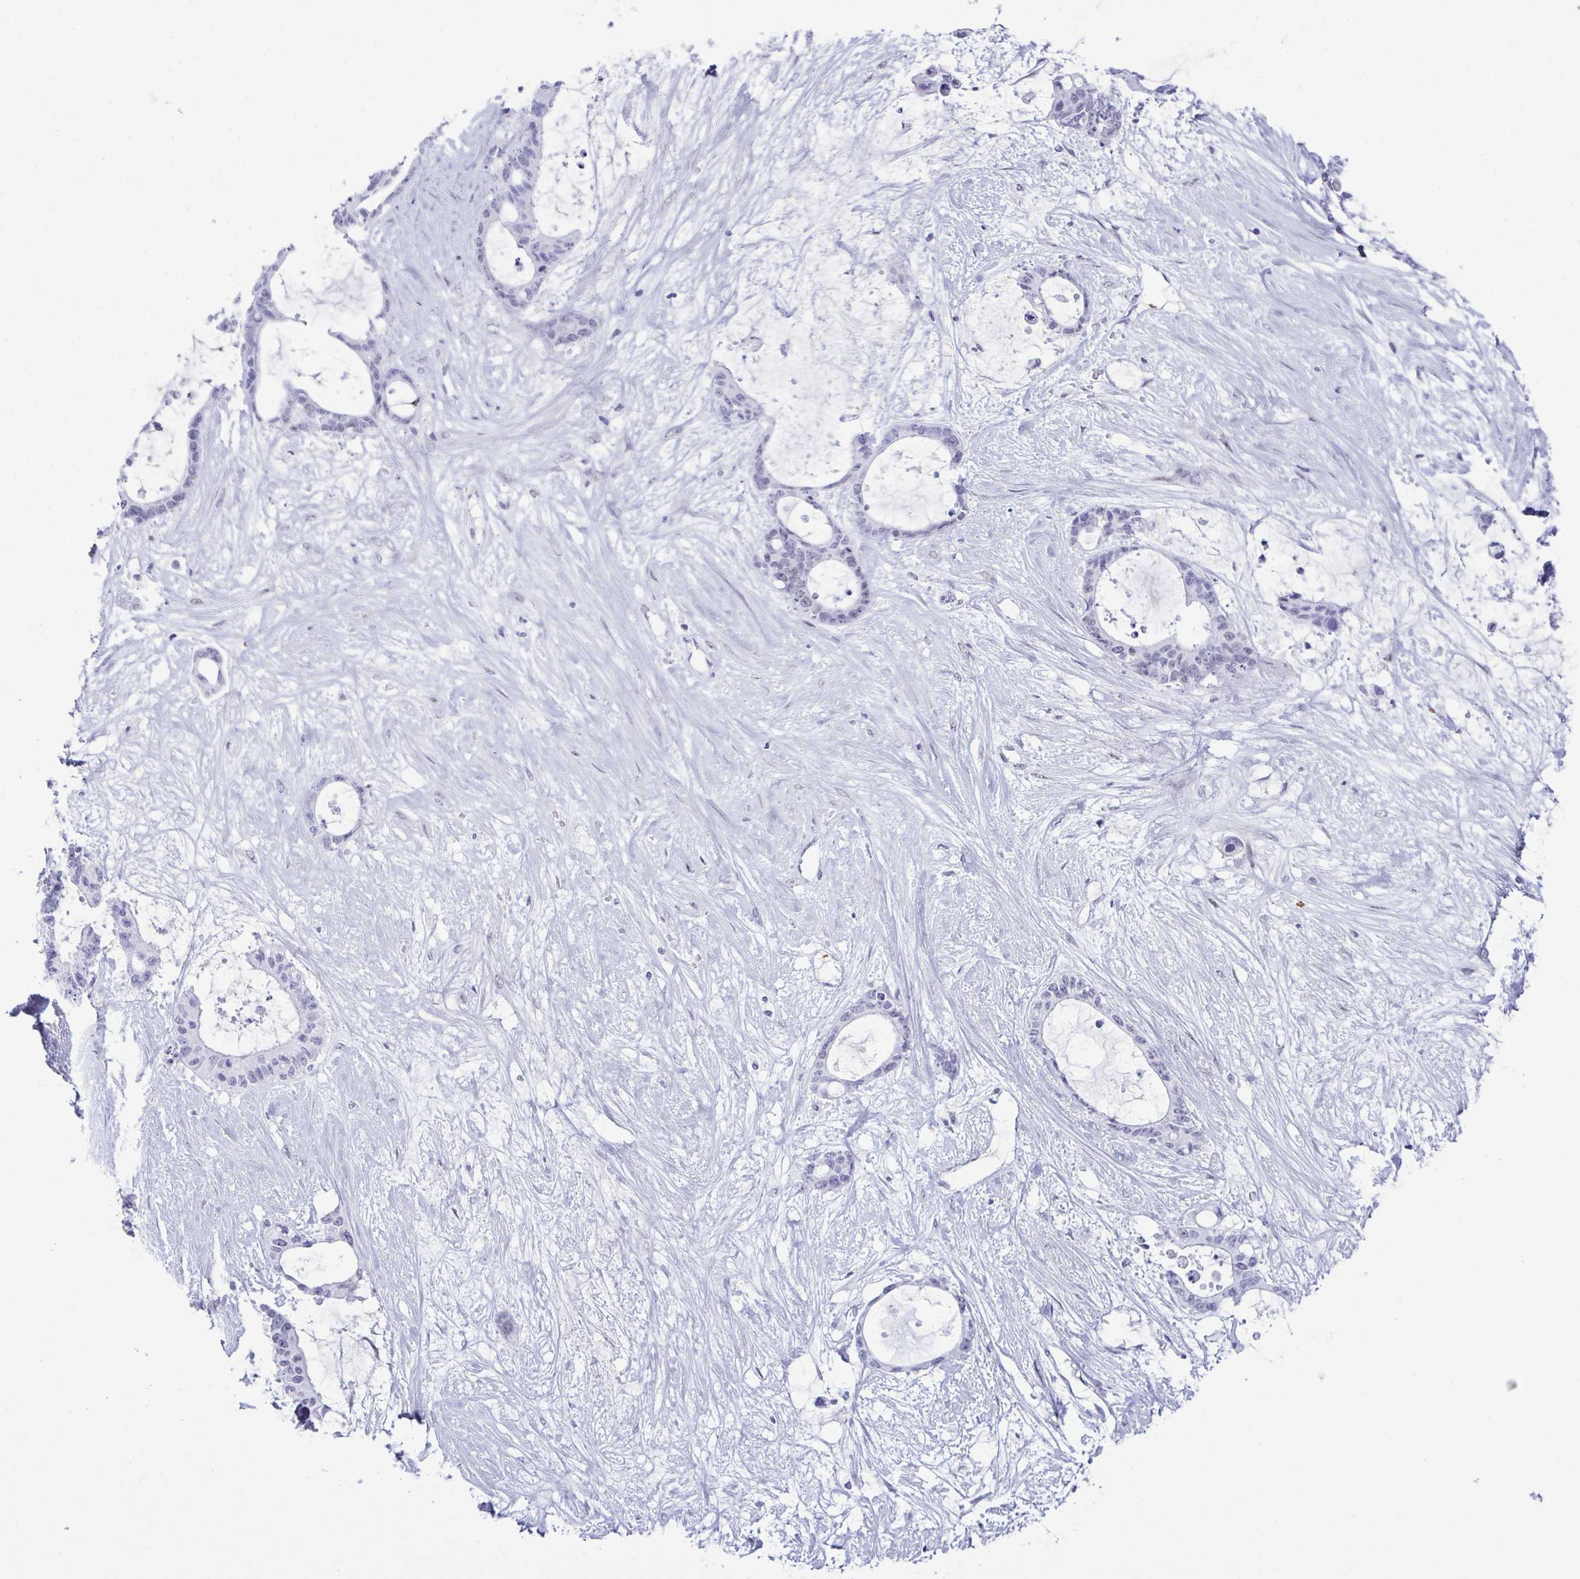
{"staining": {"intensity": "negative", "quantity": "none", "location": "none"}, "tissue": "liver cancer", "cell_type": "Tumor cells", "image_type": "cancer", "snomed": [{"axis": "morphology", "description": "Normal tissue, NOS"}, {"axis": "morphology", "description": "Cholangiocarcinoma"}, {"axis": "topography", "description": "Liver"}, {"axis": "topography", "description": "Peripheral nerve tissue"}], "caption": "Tumor cells show no significant positivity in cholangiocarcinoma (liver).", "gene": "SUGP2", "patient": {"sex": "female", "age": 73}}